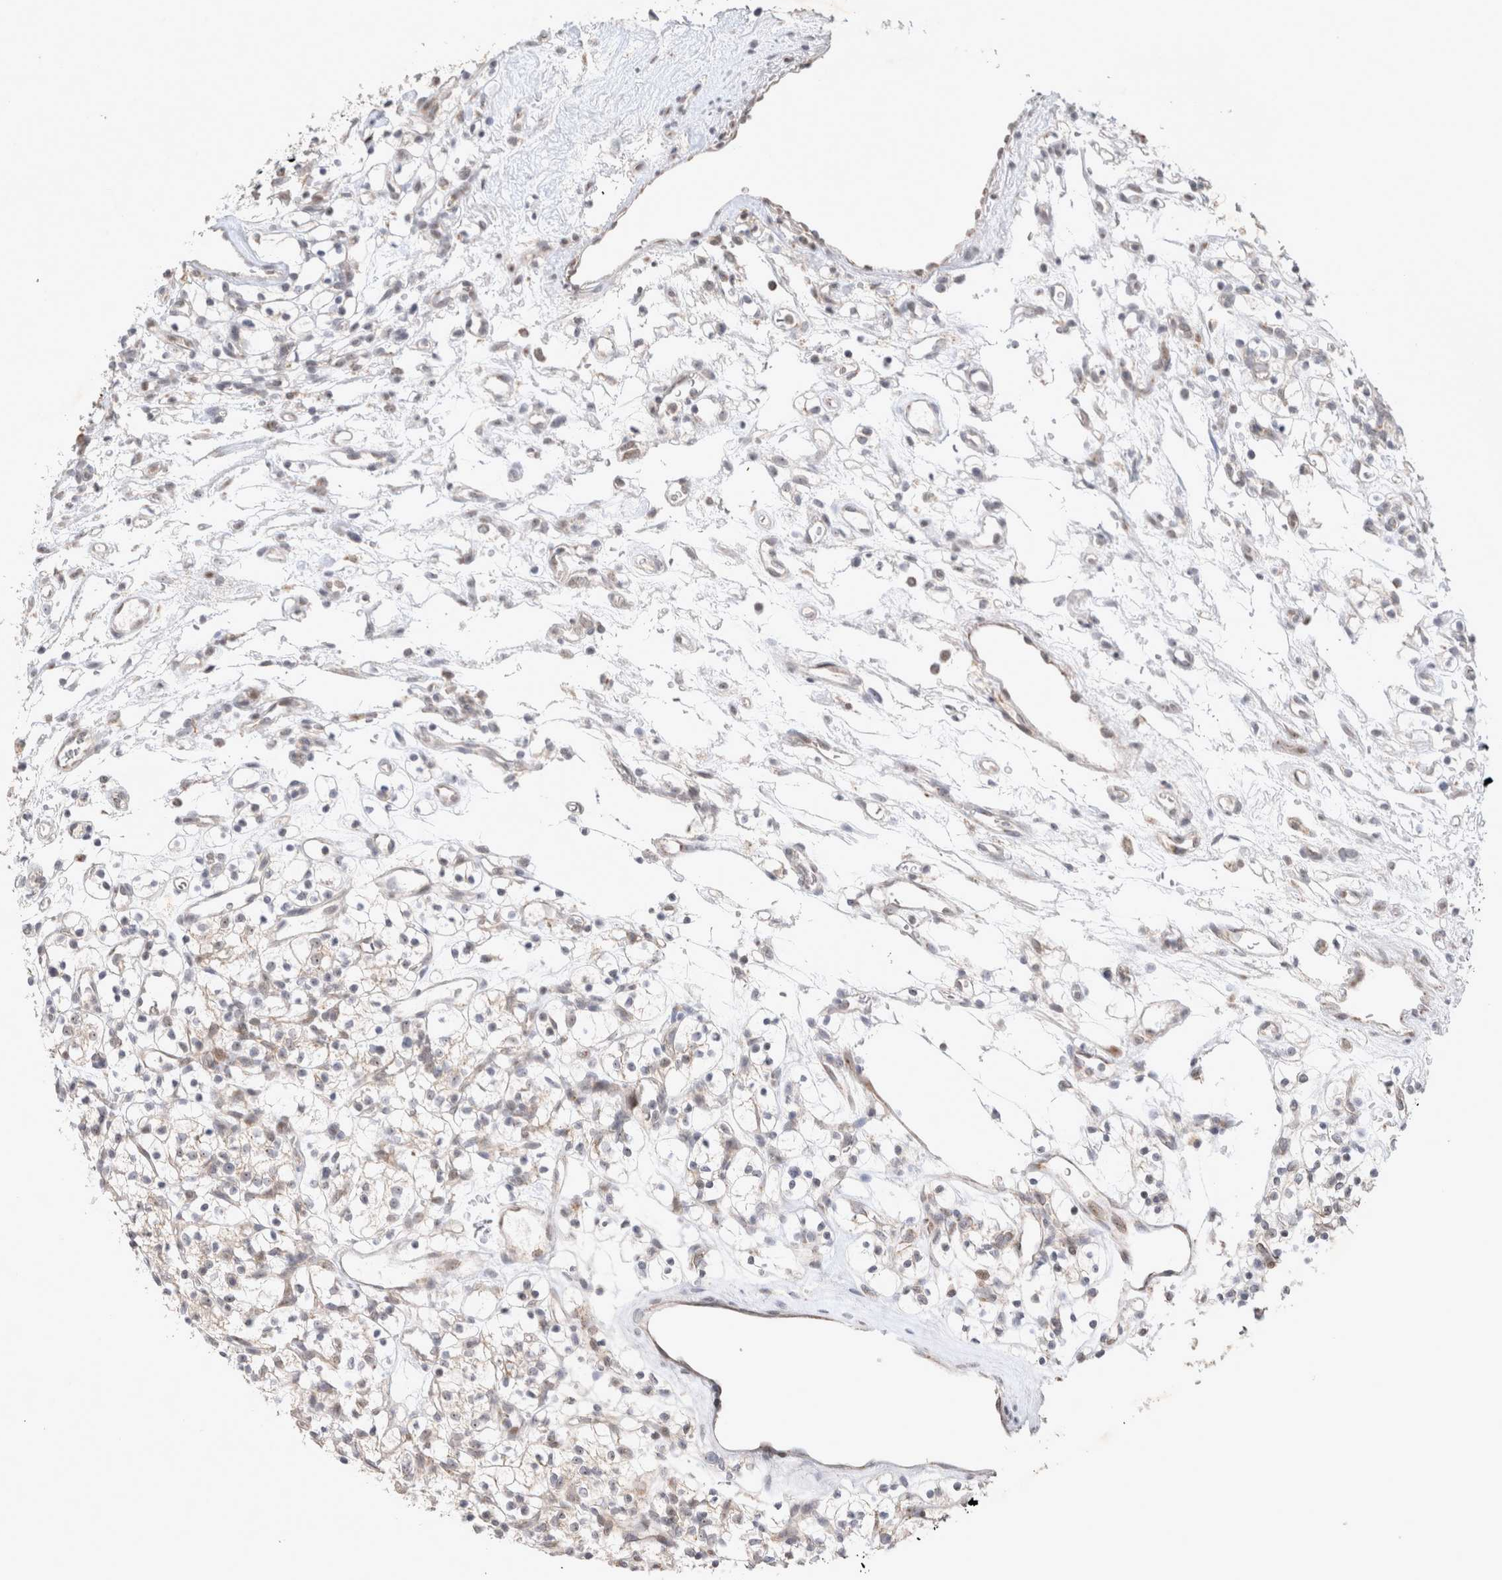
{"staining": {"intensity": "weak", "quantity": "<25%", "location": "cytoplasmic/membranous,nuclear"}, "tissue": "renal cancer", "cell_type": "Tumor cells", "image_type": "cancer", "snomed": [{"axis": "morphology", "description": "Adenocarcinoma, NOS"}, {"axis": "topography", "description": "Kidney"}], "caption": "Immunohistochemistry of adenocarcinoma (renal) exhibits no expression in tumor cells.", "gene": "MRPL37", "patient": {"sex": "female", "age": 57}}